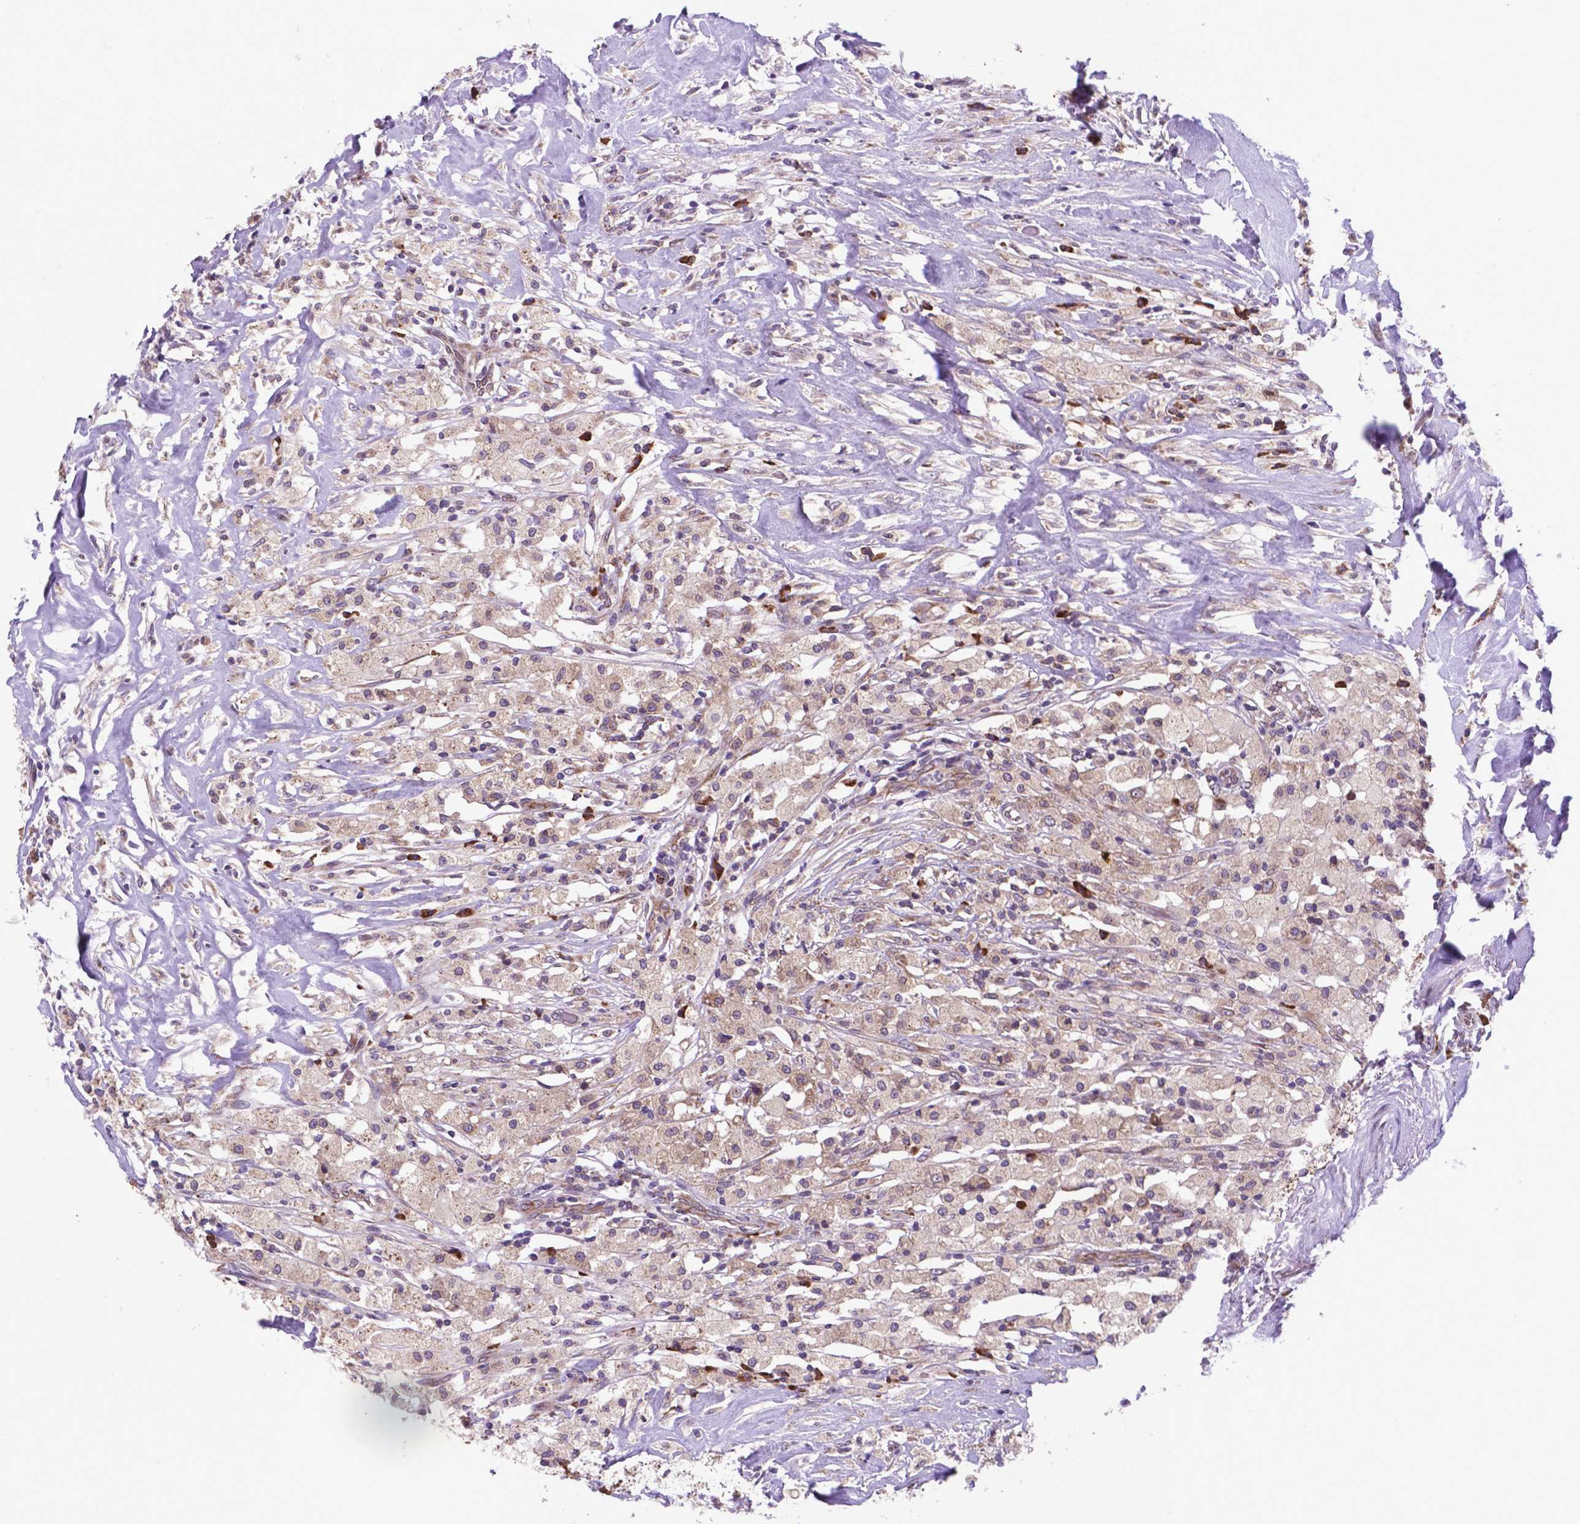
{"staining": {"intensity": "weak", "quantity": ">75%", "location": "cytoplasmic/membranous"}, "tissue": "testis cancer", "cell_type": "Tumor cells", "image_type": "cancer", "snomed": [{"axis": "morphology", "description": "Necrosis, NOS"}, {"axis": "morphology", "description": "Carcinoma, Embryonal, NOS"}, {"axis": "topography", "description": "Testis"}], "caption": "Testis embryonal carcinoma stained with a brown dye displays weak cytoplasmic/membranous positive staining in approximately >75% of tumor cells.", "gene": "WDR83OS", "patient": {"sex": "male", "age": 19}}